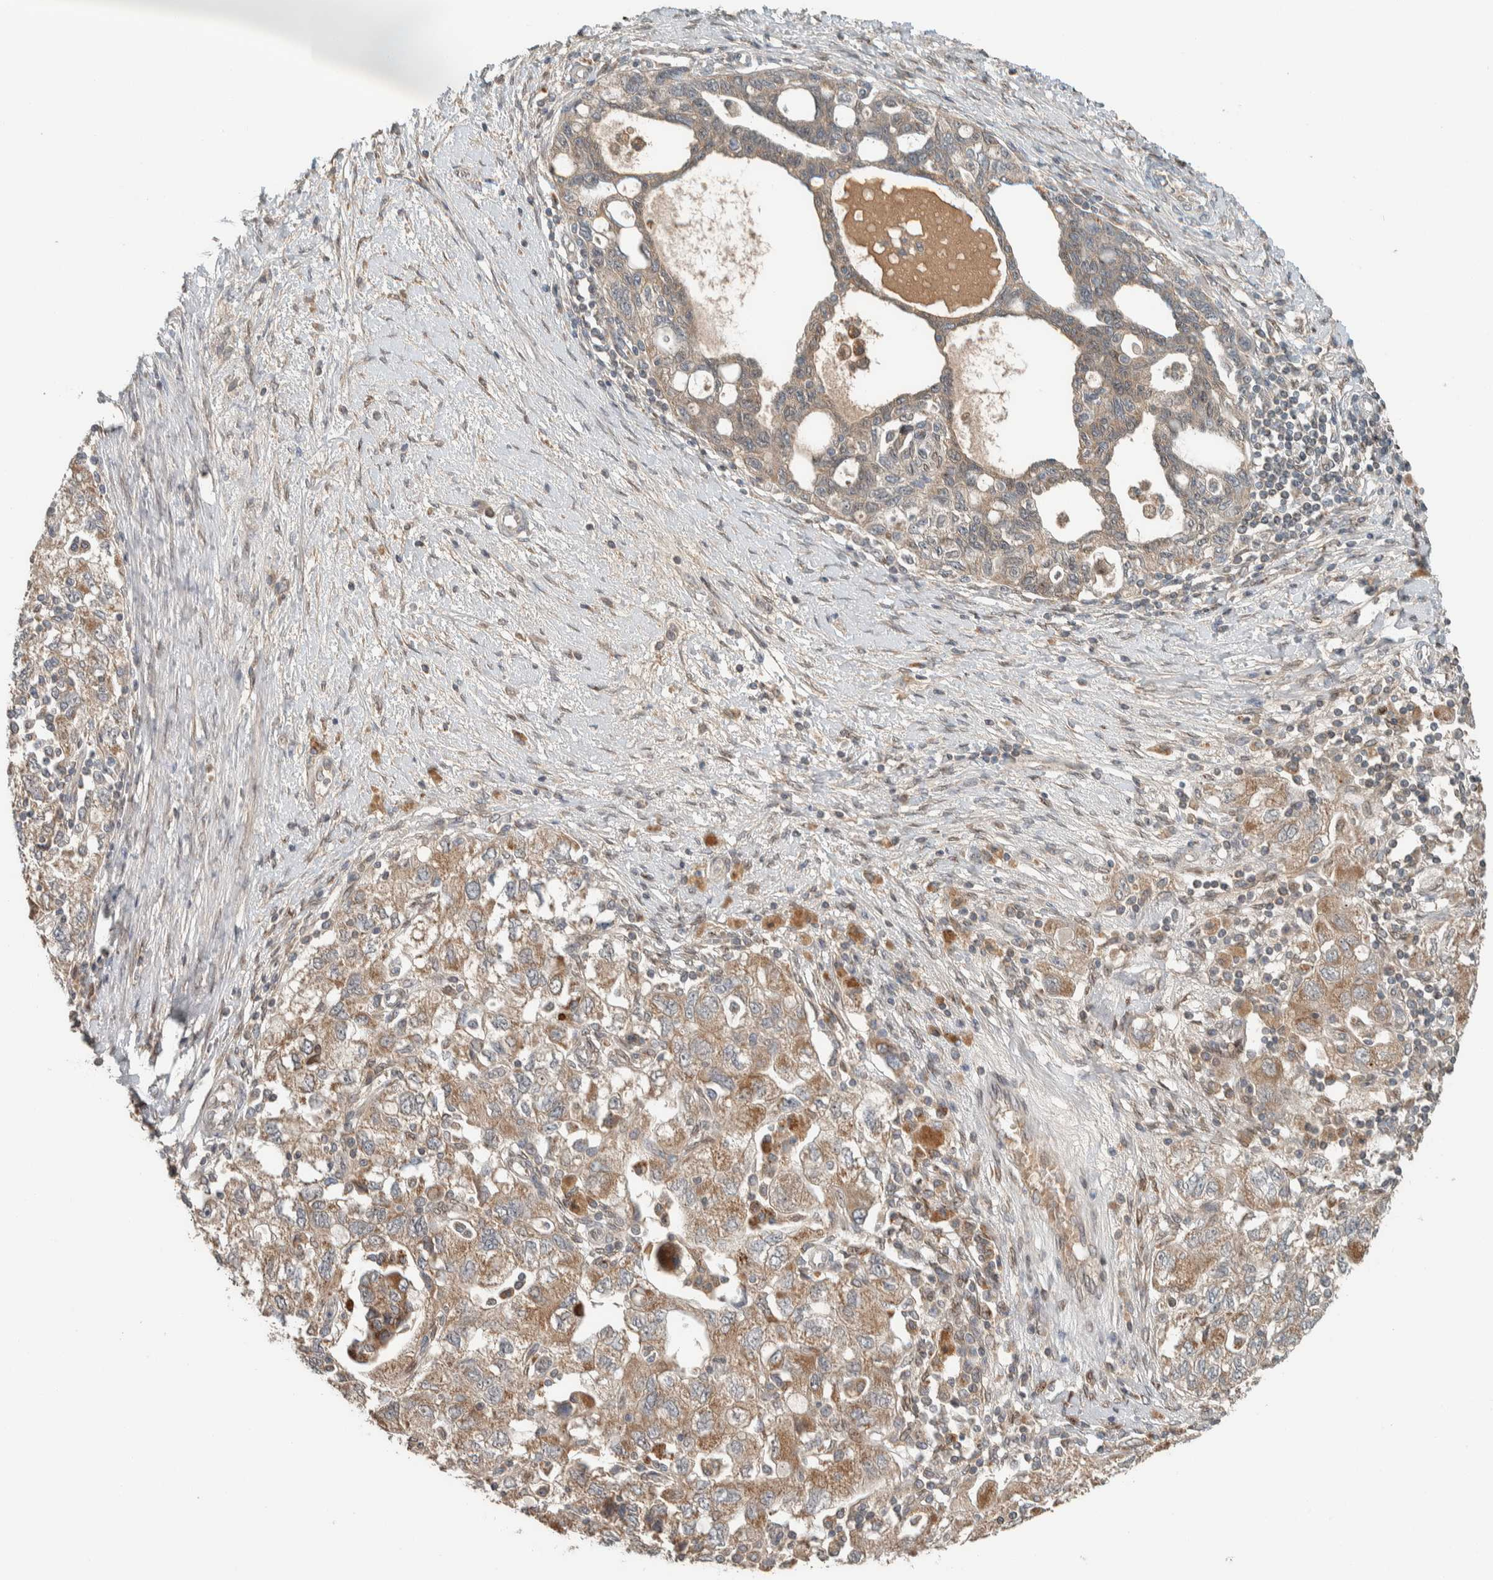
{"staining": {"intensity": "weak", "quantity": ">75%", "location": "cytoplasmic/membranous"}, "tissue": "ovarian cancer", "cell_type": "Tumor cells", "image_type": "cancer", "snomed": [{"axis": "morphology", "description": "Carcinoma, NOS"}, {"axis": "morphology", "description": "Cystadenocarcinoma, serous, NOS"}, {"axis": "topography", "description": "Ovary"}], "caption": "Ovarian carcinoma stained with a brown dye shows weak cytoplasmic/membranous positive expression in about >75% of tumor cells.", "gene": "NBR1", "patient": {"sex": "female", "age": 69}}